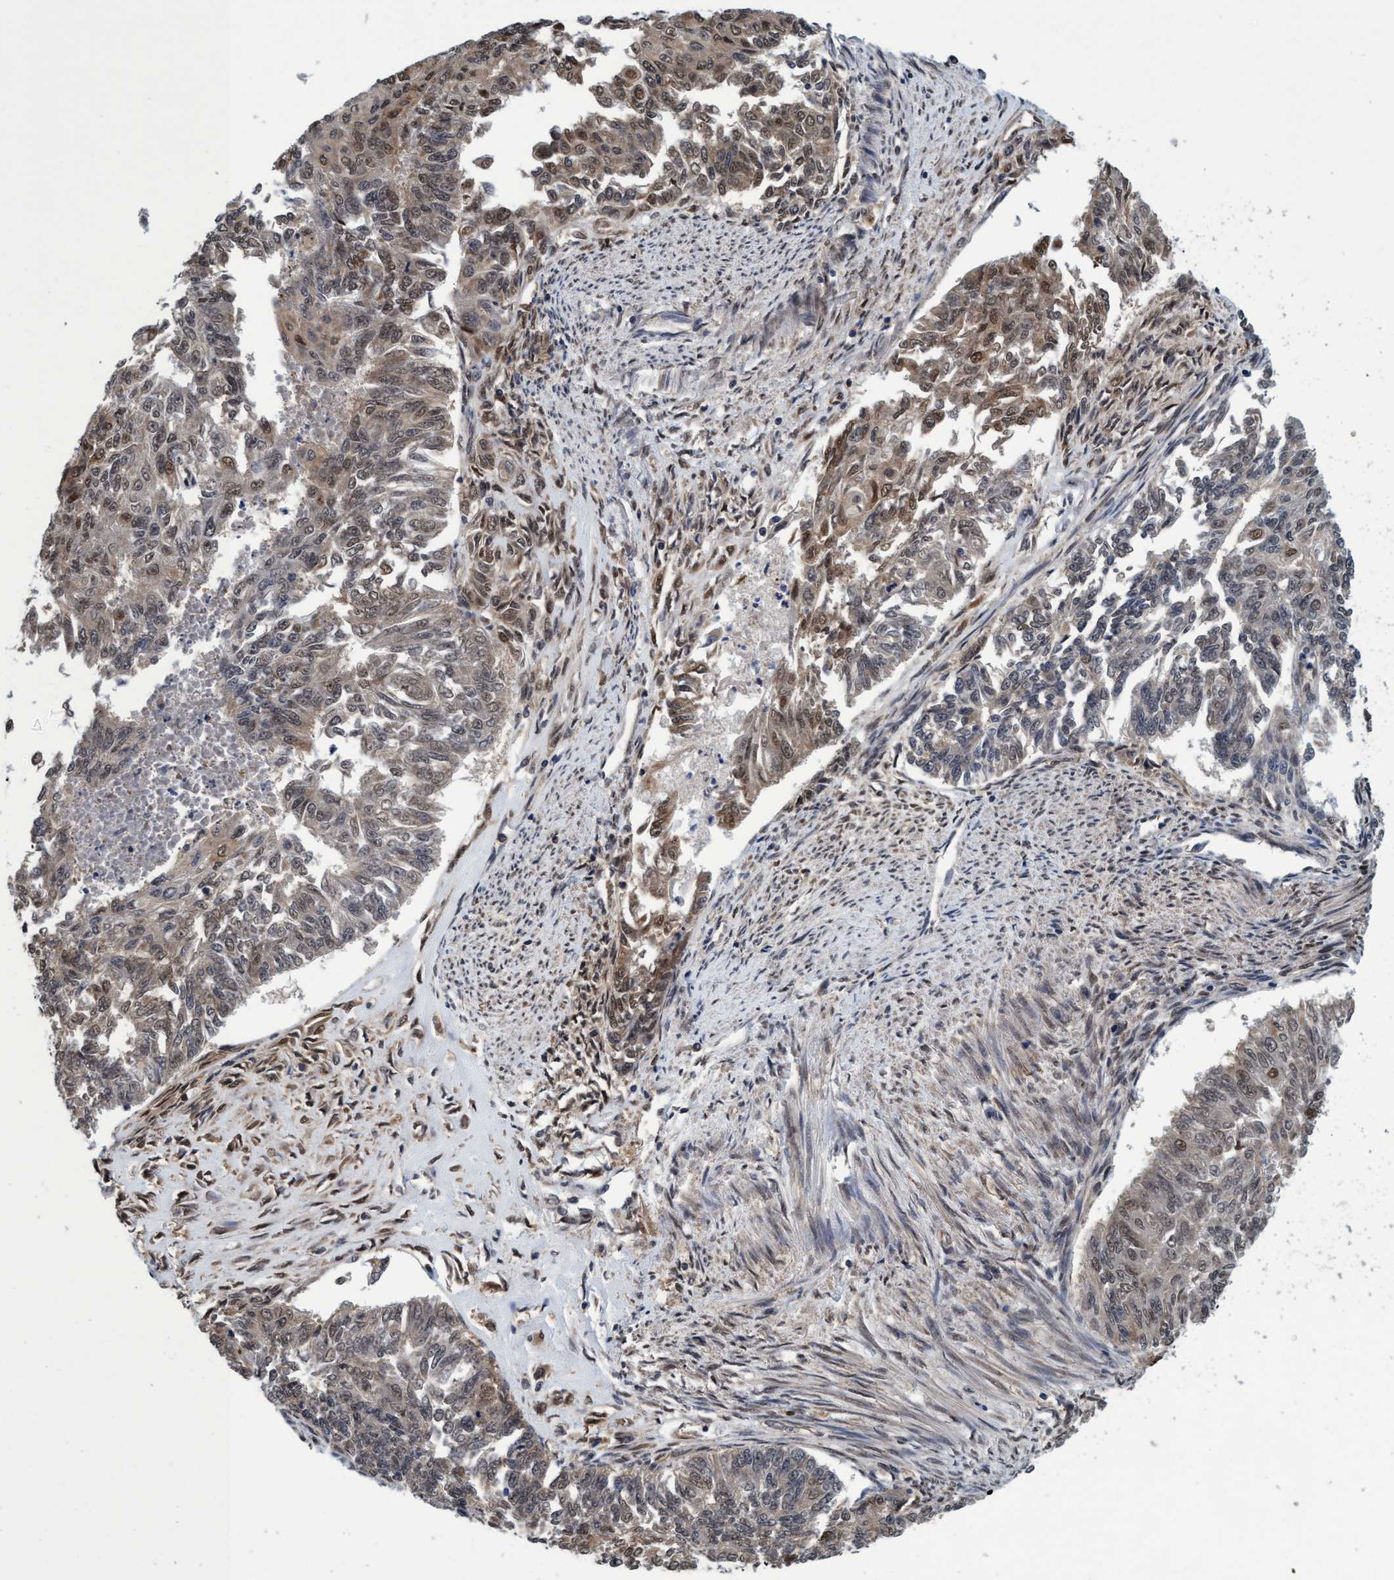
{"staining": {"intensity": "weak", "quantity": ">75%", "location": "cytoplasmic/membranous,nuclear"}, "tissue": "endometrial cancer", "cell_type": "Tumor cells", "image_type": "cancer", "snomed": [{"axis": "morphology", "description": "Adenocarcinoma, NOS"}, {"axis": "topography", "description": "Endometrium"}], "caption": "Weak cytoplasmic/membranous and nuclear protein staining is present in approximately >75% of tumor cells in adenocarcinoma (endometrial).", "gene": "PSMD12", "patient": {"sex": "female", "age": 32}}